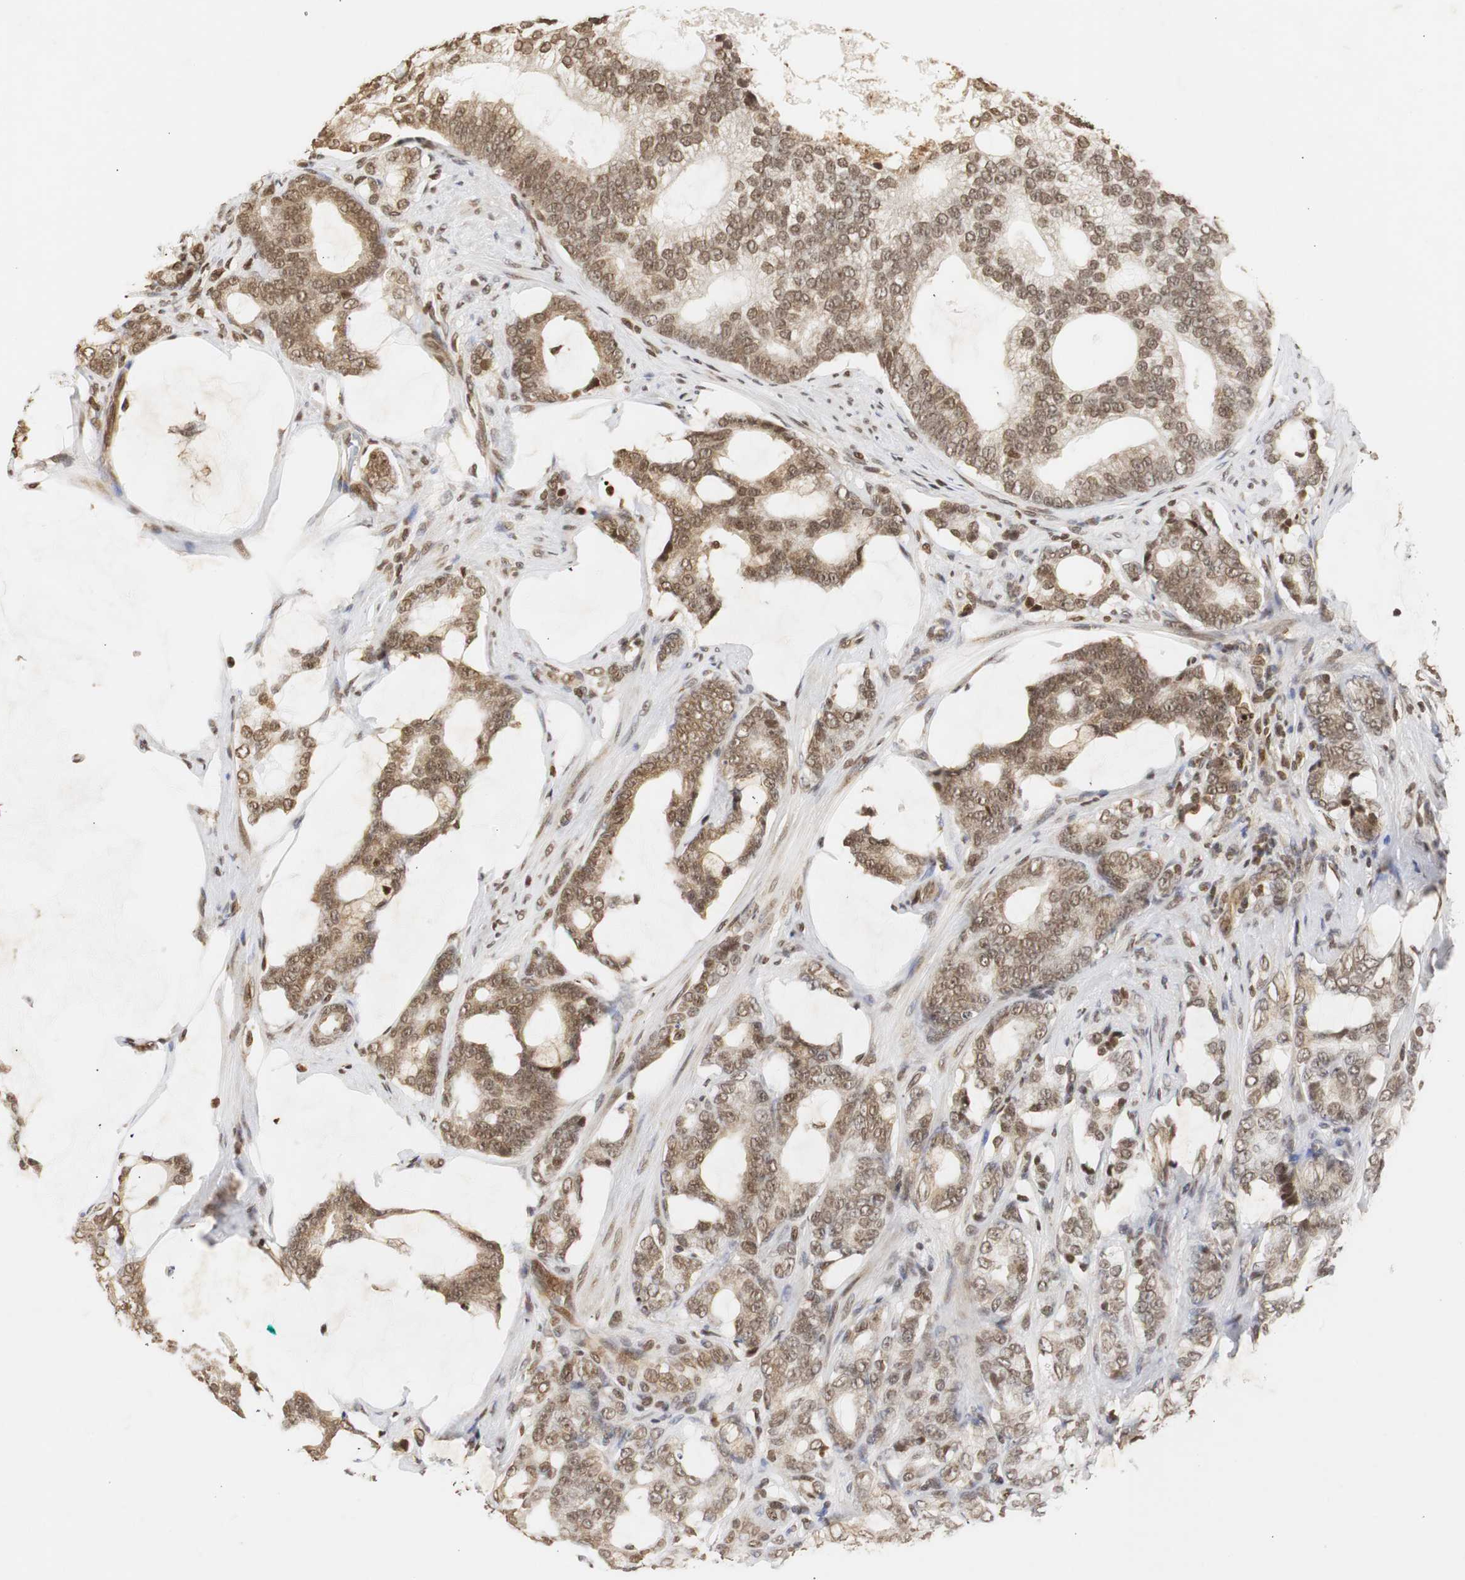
{"staining": {"intensity": "moderate", "quantity": "25%-75%", "location": "nuclear"}, "tissue": "prostate cancer", "cell_type": "Tumor cells", "image_type": "cancer", "snomed": [{"axis": "morphology", "description": "Adenocarcinoma, Low grade"}, {"axis": "topography", "description": "Prostate"}], "caption": "The micrograph shows a brown stain indicating the presence of a protein in the nuclear of tumor cells in low-grade adenocarcinoma (prostate).", "gene": "ZFC3H1", "patient": {"sex": "male", "age": 58}}